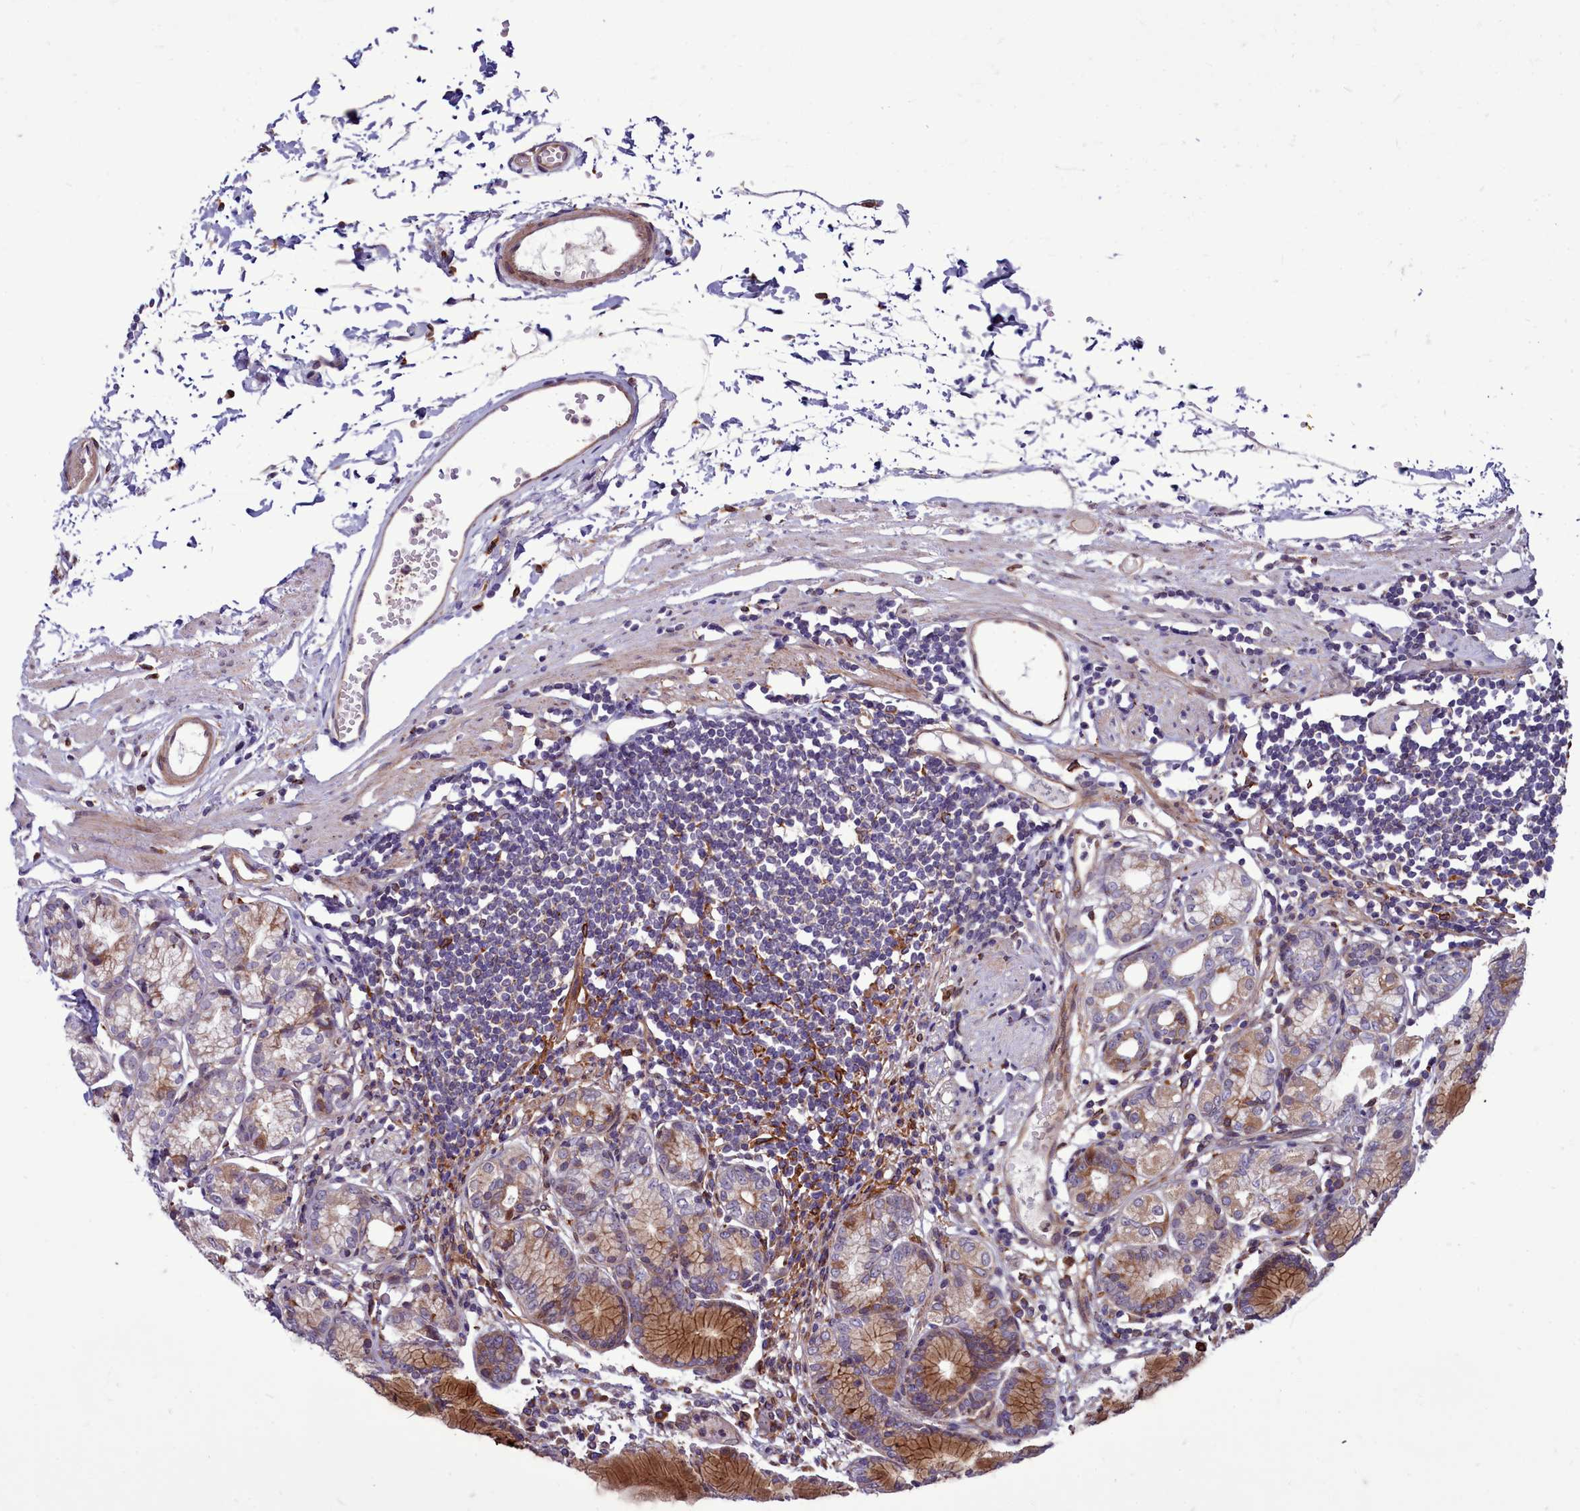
{"staining": {"intensity": "moderate", "quantity": "25%-75%", "location": "cytoplasmic/membranous"}, "tissue": "stomach", "cell_type": "Glandular cells", "image_type": "normal", "snomed": [{"axis": "morphology", "description": "Normal tissue, NOS"}, {"axis": "topography", "description": "Stomach"}], "caption": "Brown immunohistochemical staining in normal human stomach demonstrates moderate cytoplasmic/membranous positivity in approximately 25%-75% of glandular cells. (IHC, brightfield microscopy, high magnification).", "gene": "RAPGEF4", "patient": {"sex": "female", "age": 57}}